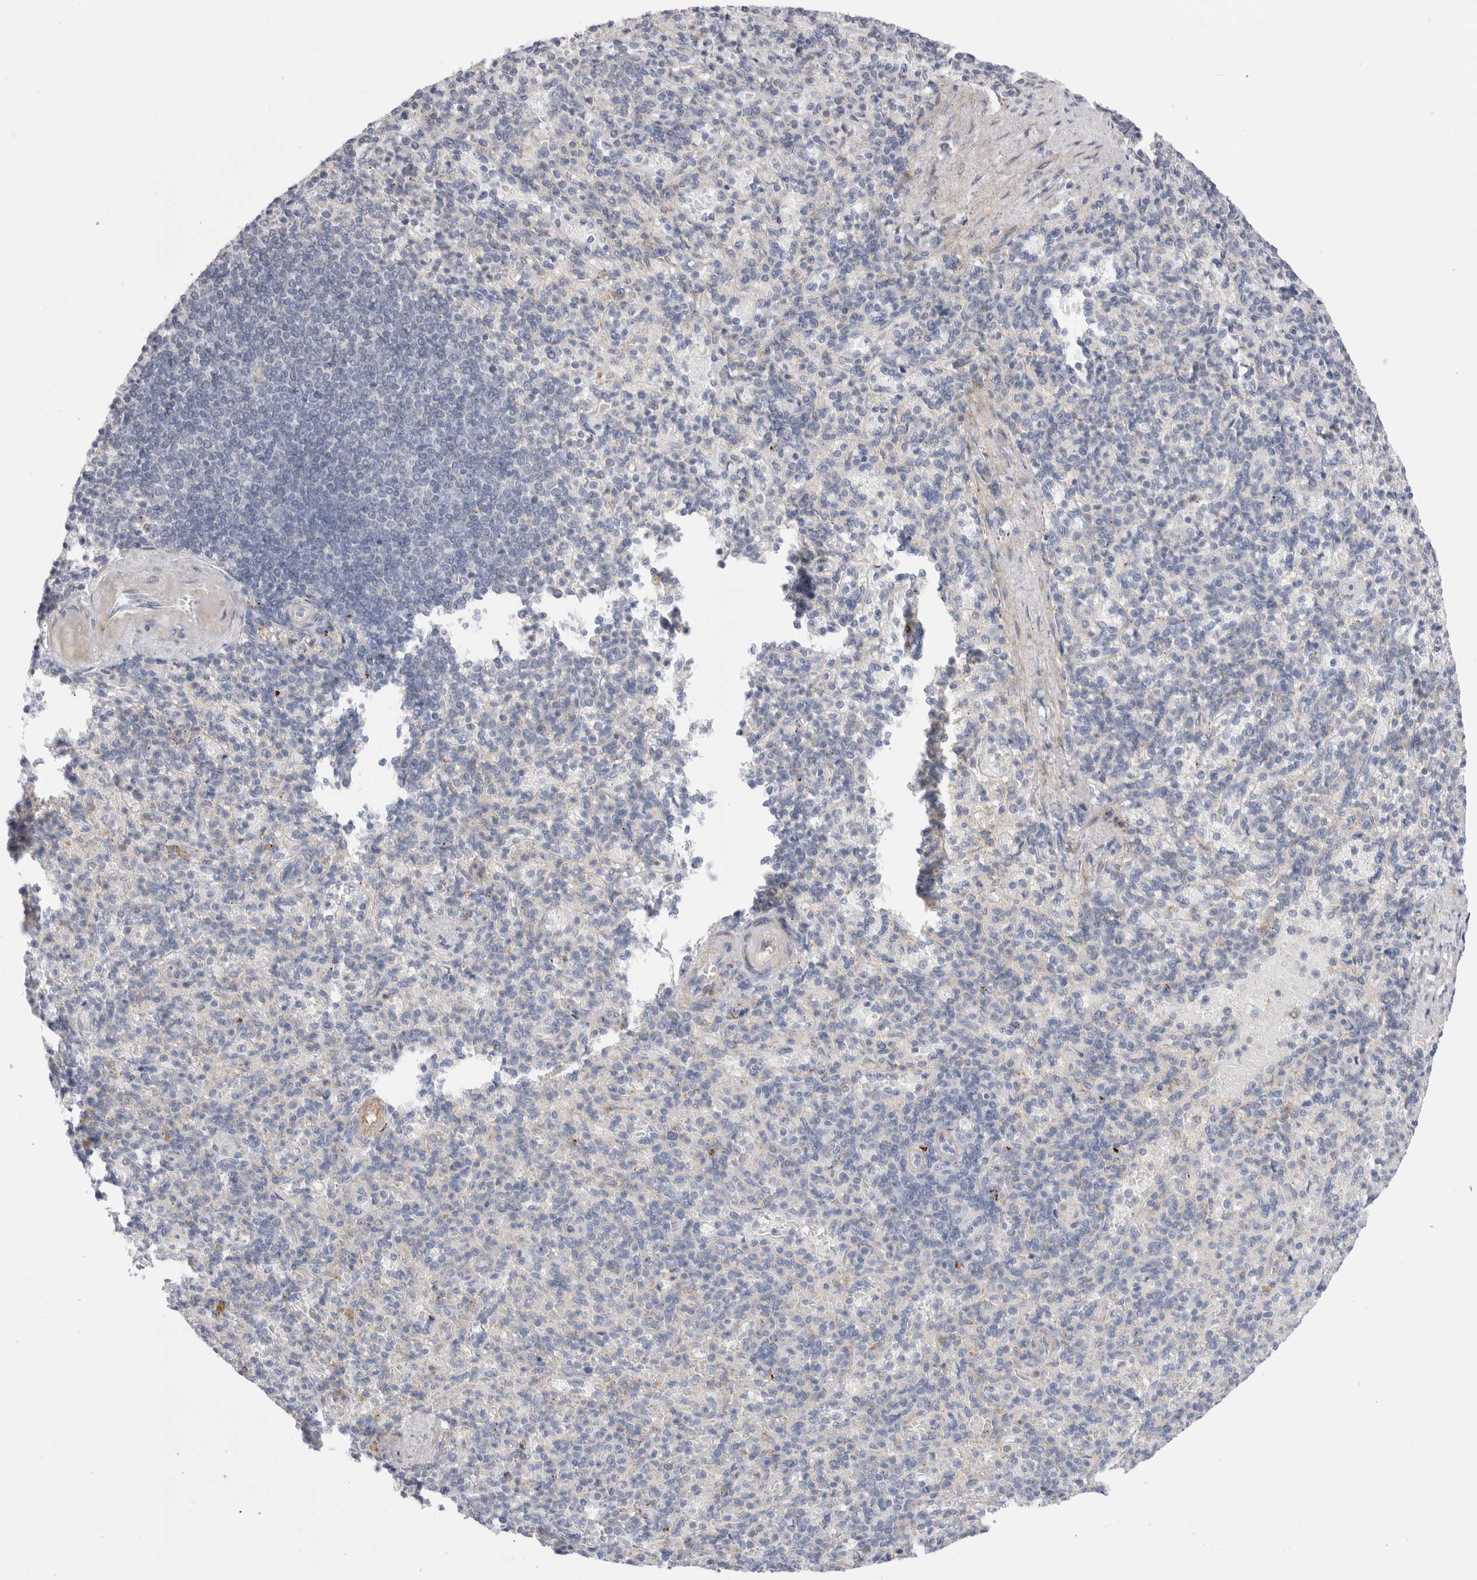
{"staining": {"intensity": "negative", "quantity": "none", "location": "none"}, "tissue": "spleen", "cell_type": "Cells in red pulp", "image_type": "normal", "snomed": [{"axis": "morphology", "description": "Normal tissue, NOS"}, {"axis": "topography", "description": "Spleen"}], "caption": "IHC micrograph of normal spleen stained for a protein (brown), which shows no staining in cells in red pulp.", "gene": "ECHDC2", "patient": {"sex": "female", "age": 74}}